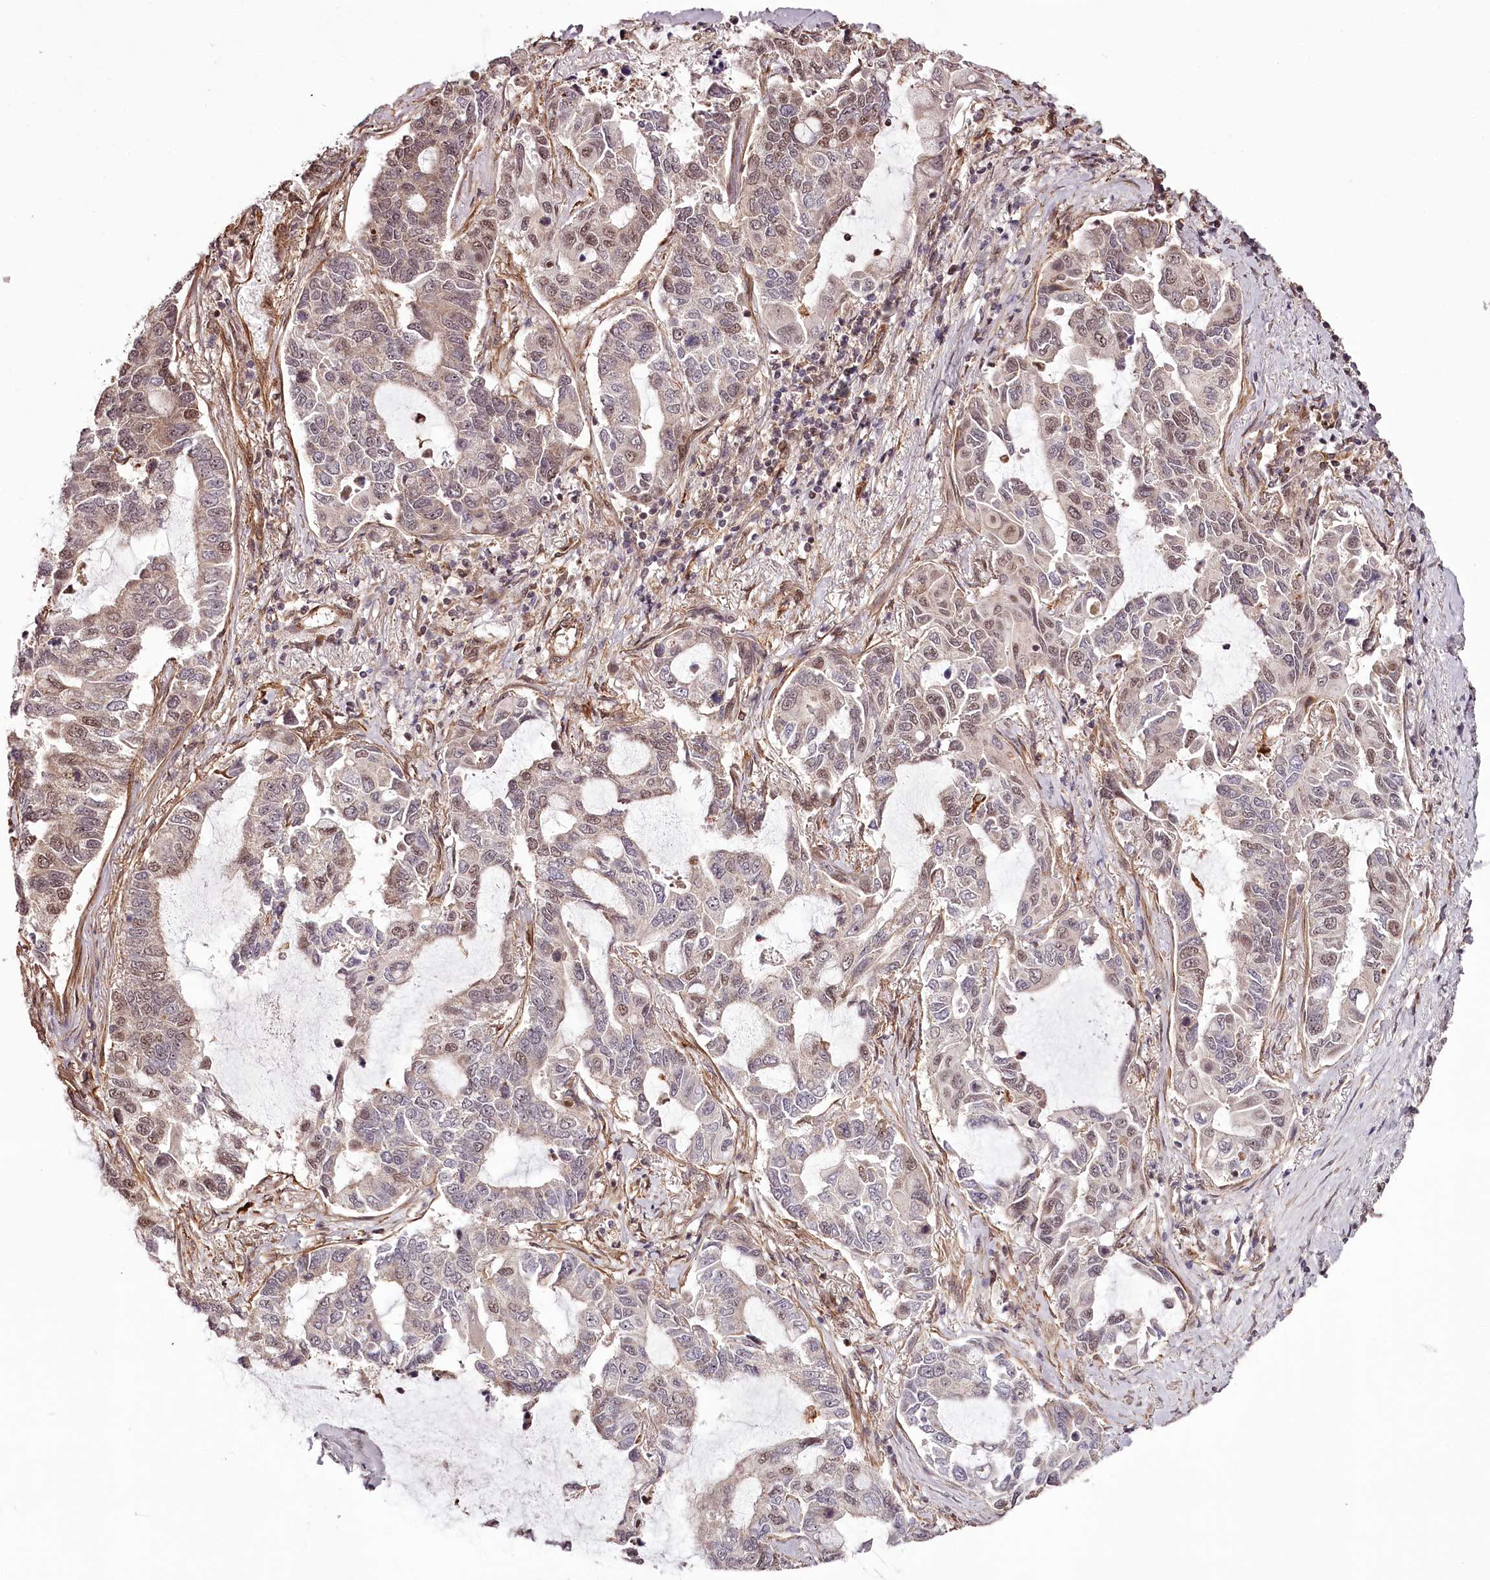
{"staining": {"intensity": "weak", "quantity": "<25%", "location": "nuclear"}, "tissue": "lung cancer", "cell_type": "Tumor cells", "image_type": "cancer", "snomed": [{"axis": "morphology", "description": "Adenocarcinoma, NOS"}, {"axis": "topography", "description": "Lung"}], "caption": "The image reveals no significant positivity in tumor cells of lung adenocarcinoma.", "gene": "TTC33", "patient": {"sex": "male", "age": 64}}